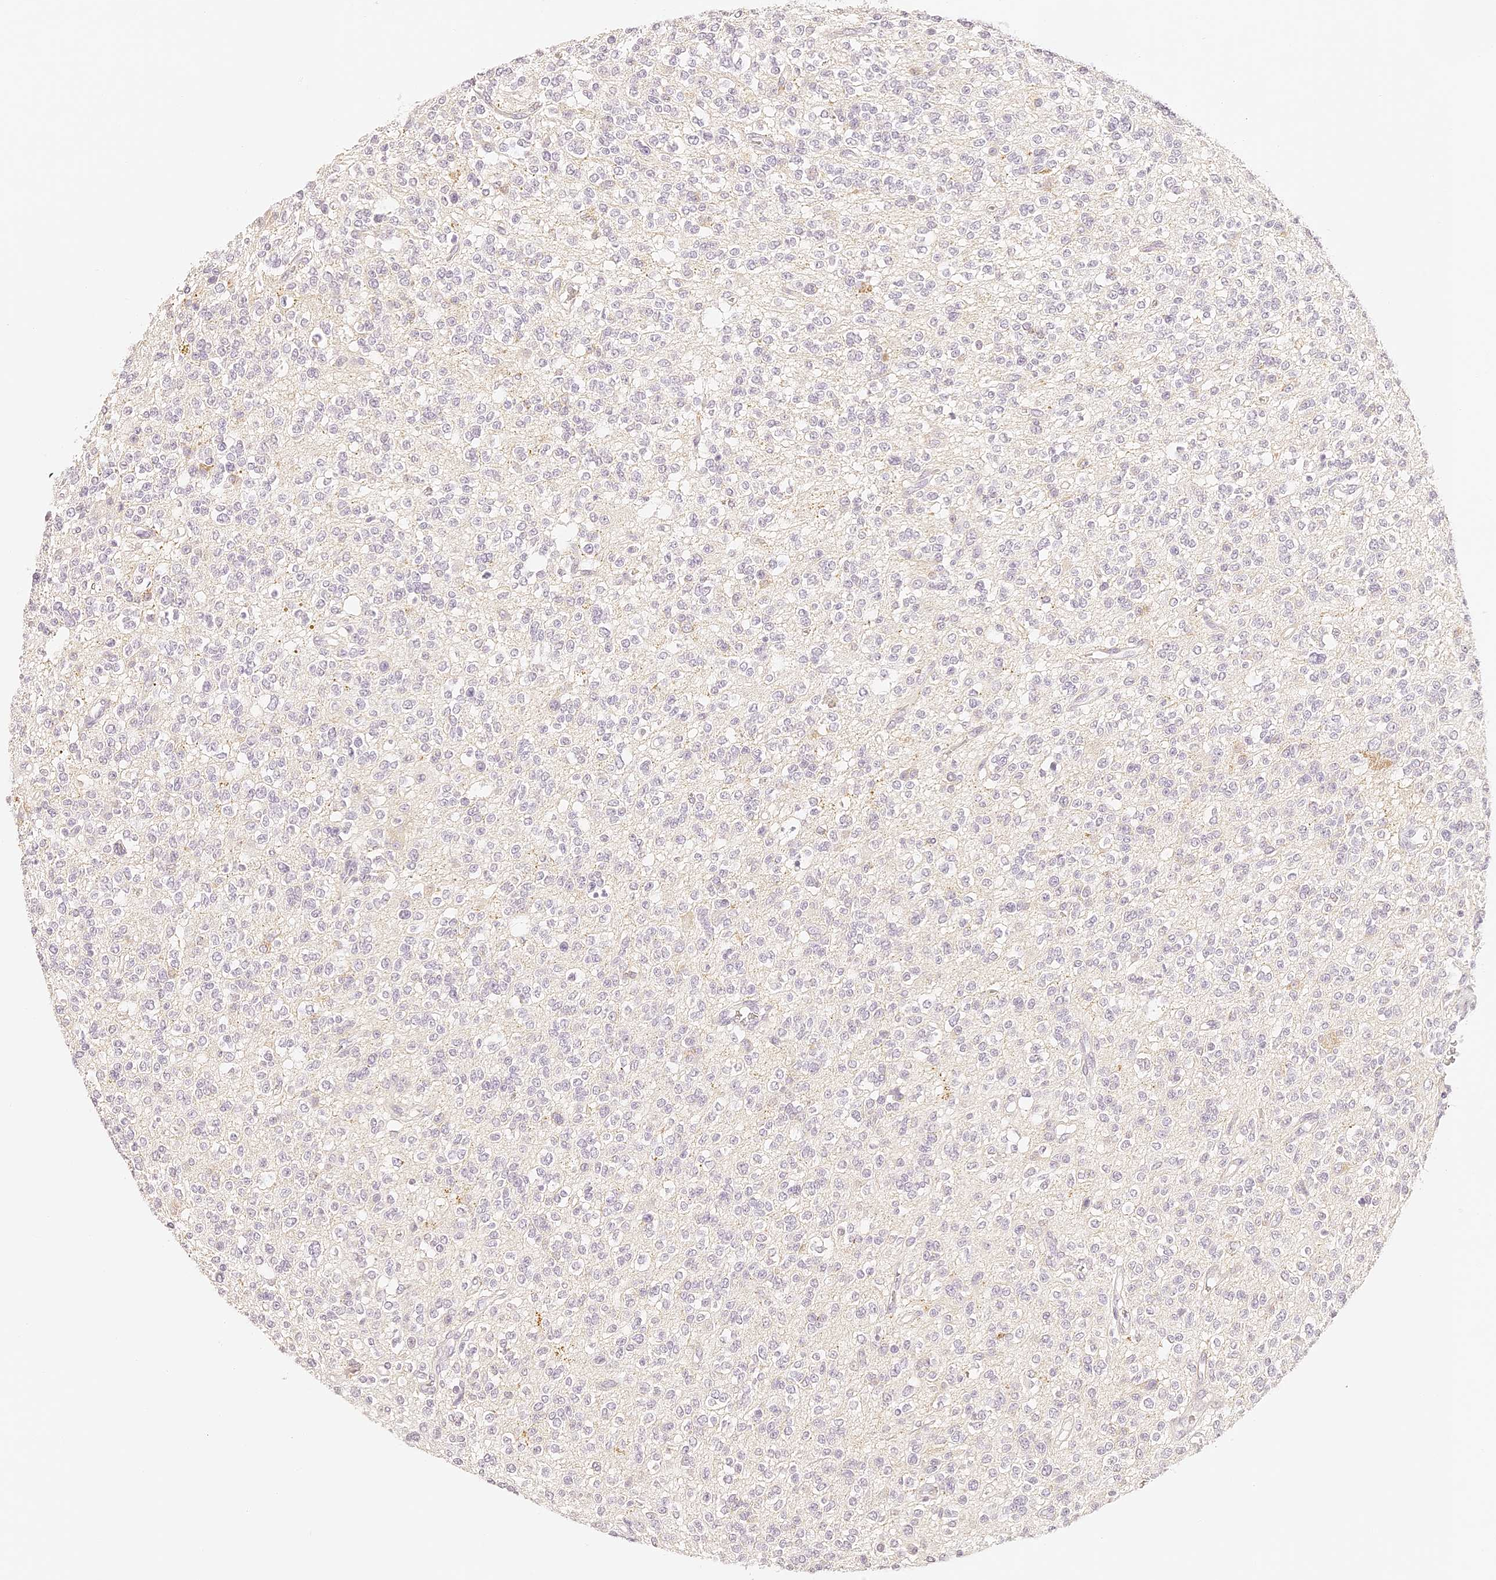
{"staining": {"intensity": "negative", "quantity": "none", "location": "none"}, "tissue": "glioma", "cell_type": "Tumor cells", "image_type": "cancer", "snomed": [{"axis": "morphology", "description": "Glioma, malignant, High grade"}, {"axis": "topography", "description": "Brain"}], "caption": "Tumor cells show no significant staining in glioma.", "gene": "TRIM45", "patient": {"sex": "male", "age": 34}}